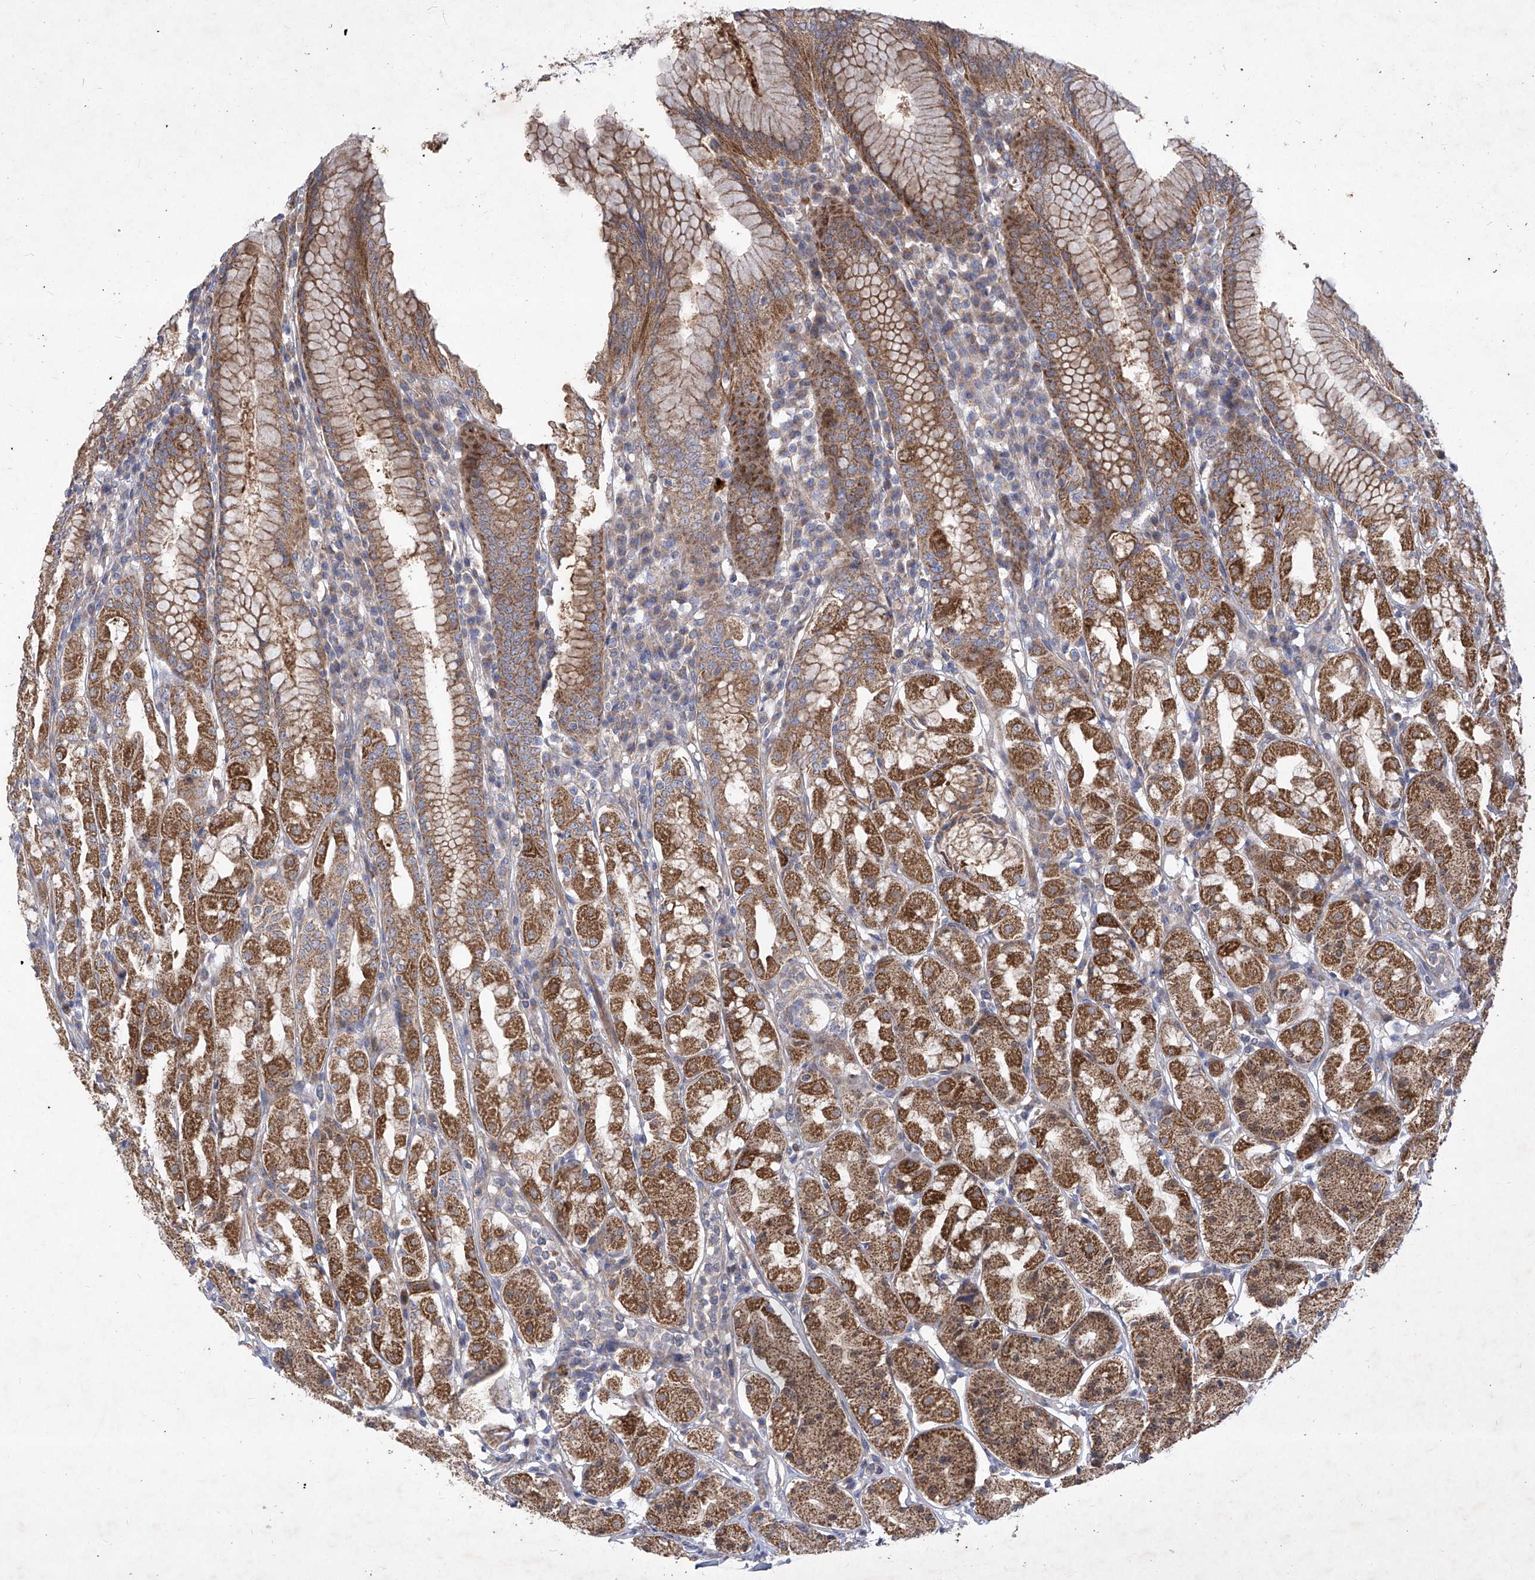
{"staining": {"intensity": "strong", "quantity": "25%-75%", "location": "cytoplasmic/membranous"}, "tissue": "stomach", "cell_type": "Glandular cells", "image_type": "normal", "snomed": [{"axis": "morphology", "description": "Normal tissue, NOS"}, {"axis": "topography", "description": "Stomach"}, {"axis": "topography", "description": "Stomach, lower"}], "caption": "Brown immunohistochemical staining in benign stomach demonstrates strong cytoplasmic/membranous expression in about 25%-75% of glandular cells.", "gene": "COQ3", "patient": {"sex": "female", "age": 56}}